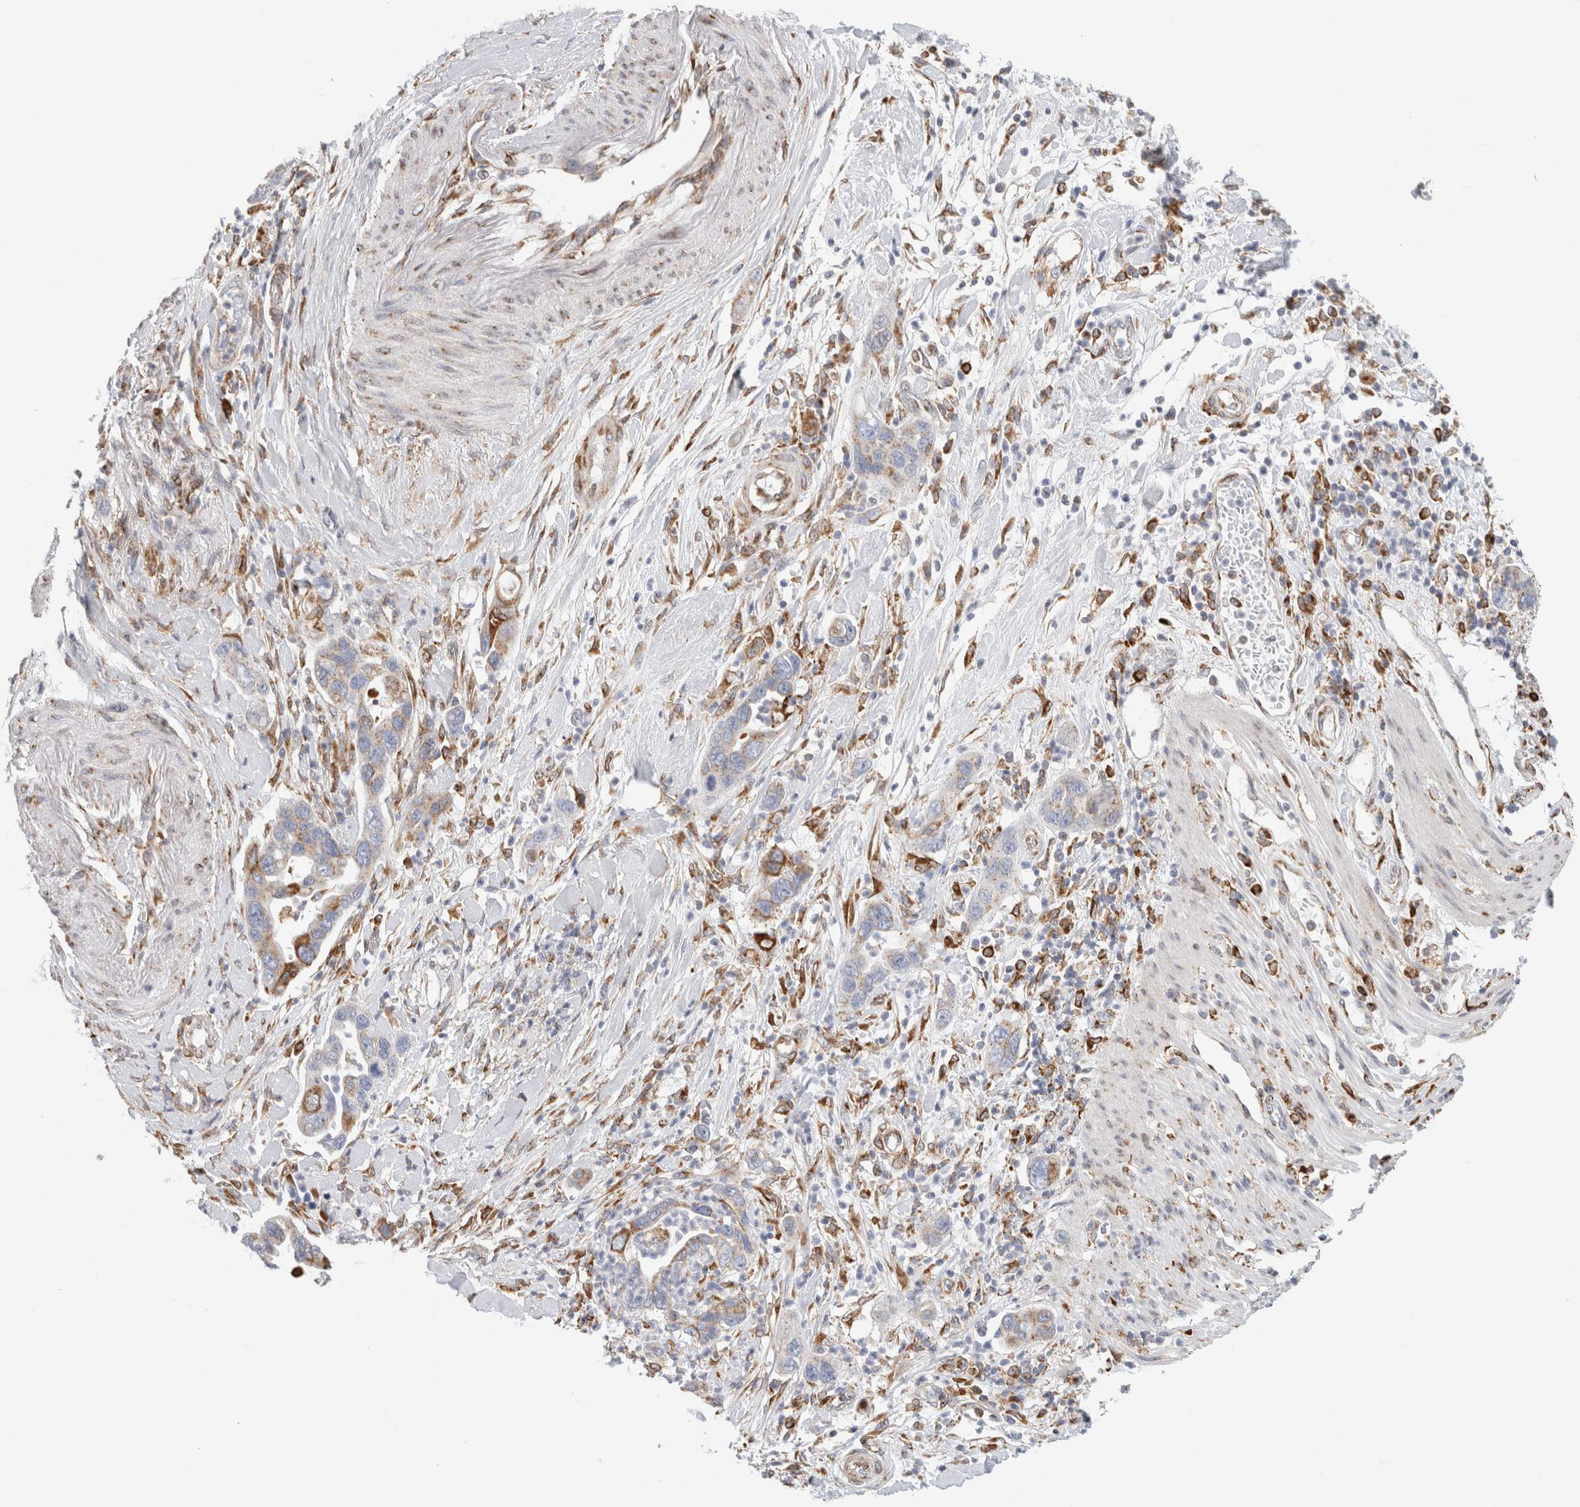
{"staining": {"intensity": "moderate", "quantity": "<25%", "location": "cytoplasmic/membranous"}, "tissue": "pancreatic cancer", "cell_type": "Tumor cells", "image_type": "cancer", "snomed": [{"axis": "morphology", "description": "Adenocarcinoma, NOS"}, {"axis": "topography", "description": "Pancreas"}], "caption": "IHC micrograph of neoplastic tissue: pancreatic adenocarcinoma stained using IHC displays low levels of moderate protein expression localized specifically in the cytoplasmic/membranous of tumor cells, appearing as a cytoplasmic/membranous brown color.", "gene": "MCFD2", "patient": {"sex": "female", "age": 71}}